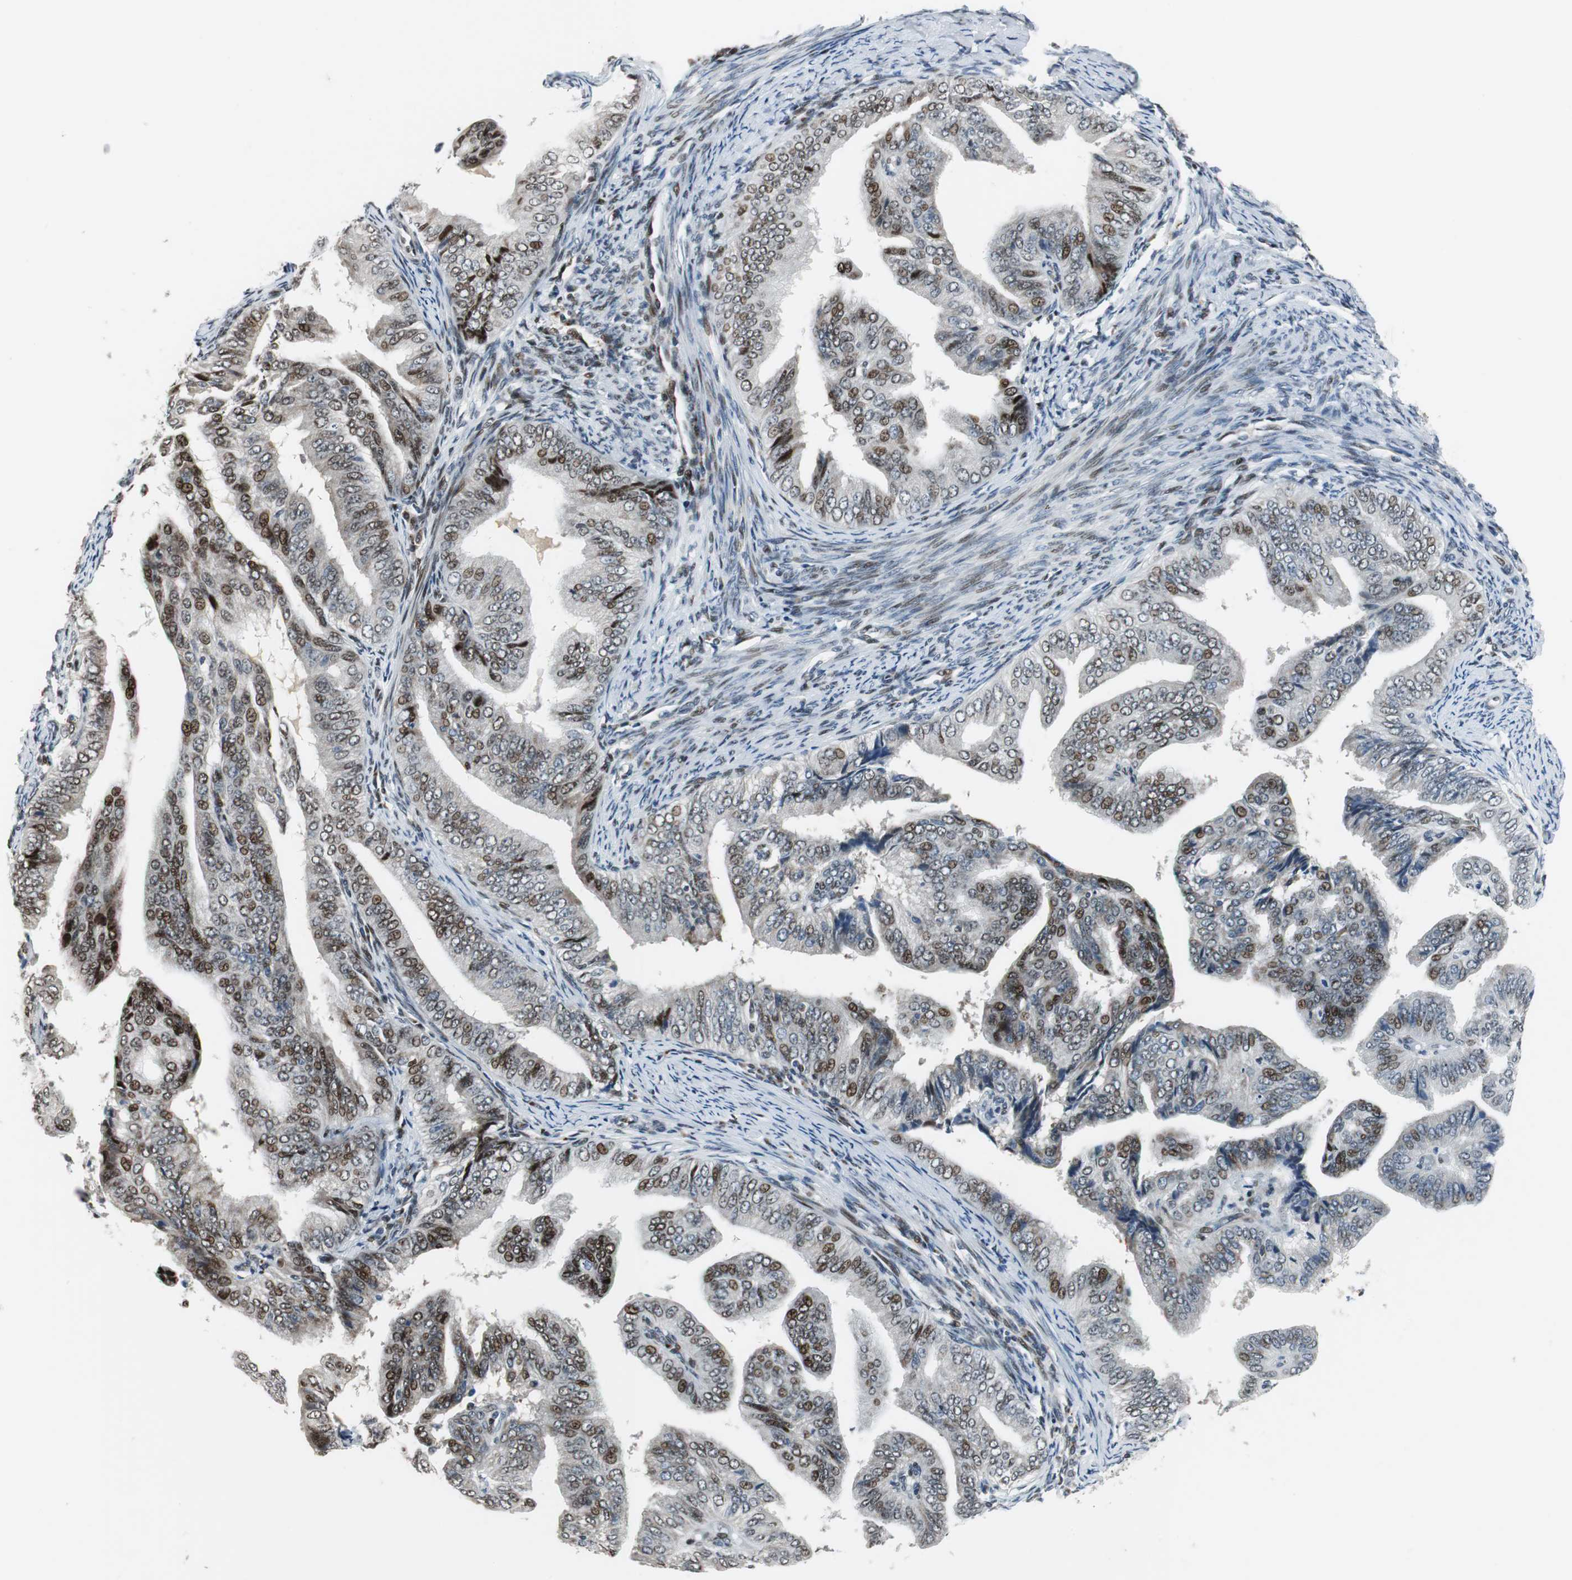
{"staining": {"intensity": "moderate", "quantity": "25%-75%", "location": "nuclear"}, "tissue": "endometrial cancer", "cell_type": "Tumor cells", "image_type": "cancer", "snomed": [{"axis": "morphology", "description": "Adenocarcinoma, NOS"}, {"axis": "topography", "description": "Endometrium"}], "caption": "A brown stain highlights moderate nuclear expression of a protein in endometrial cancer tumor cells.", "gene": "AJUBA", "patient": {"sex": "female", "age": 58}}